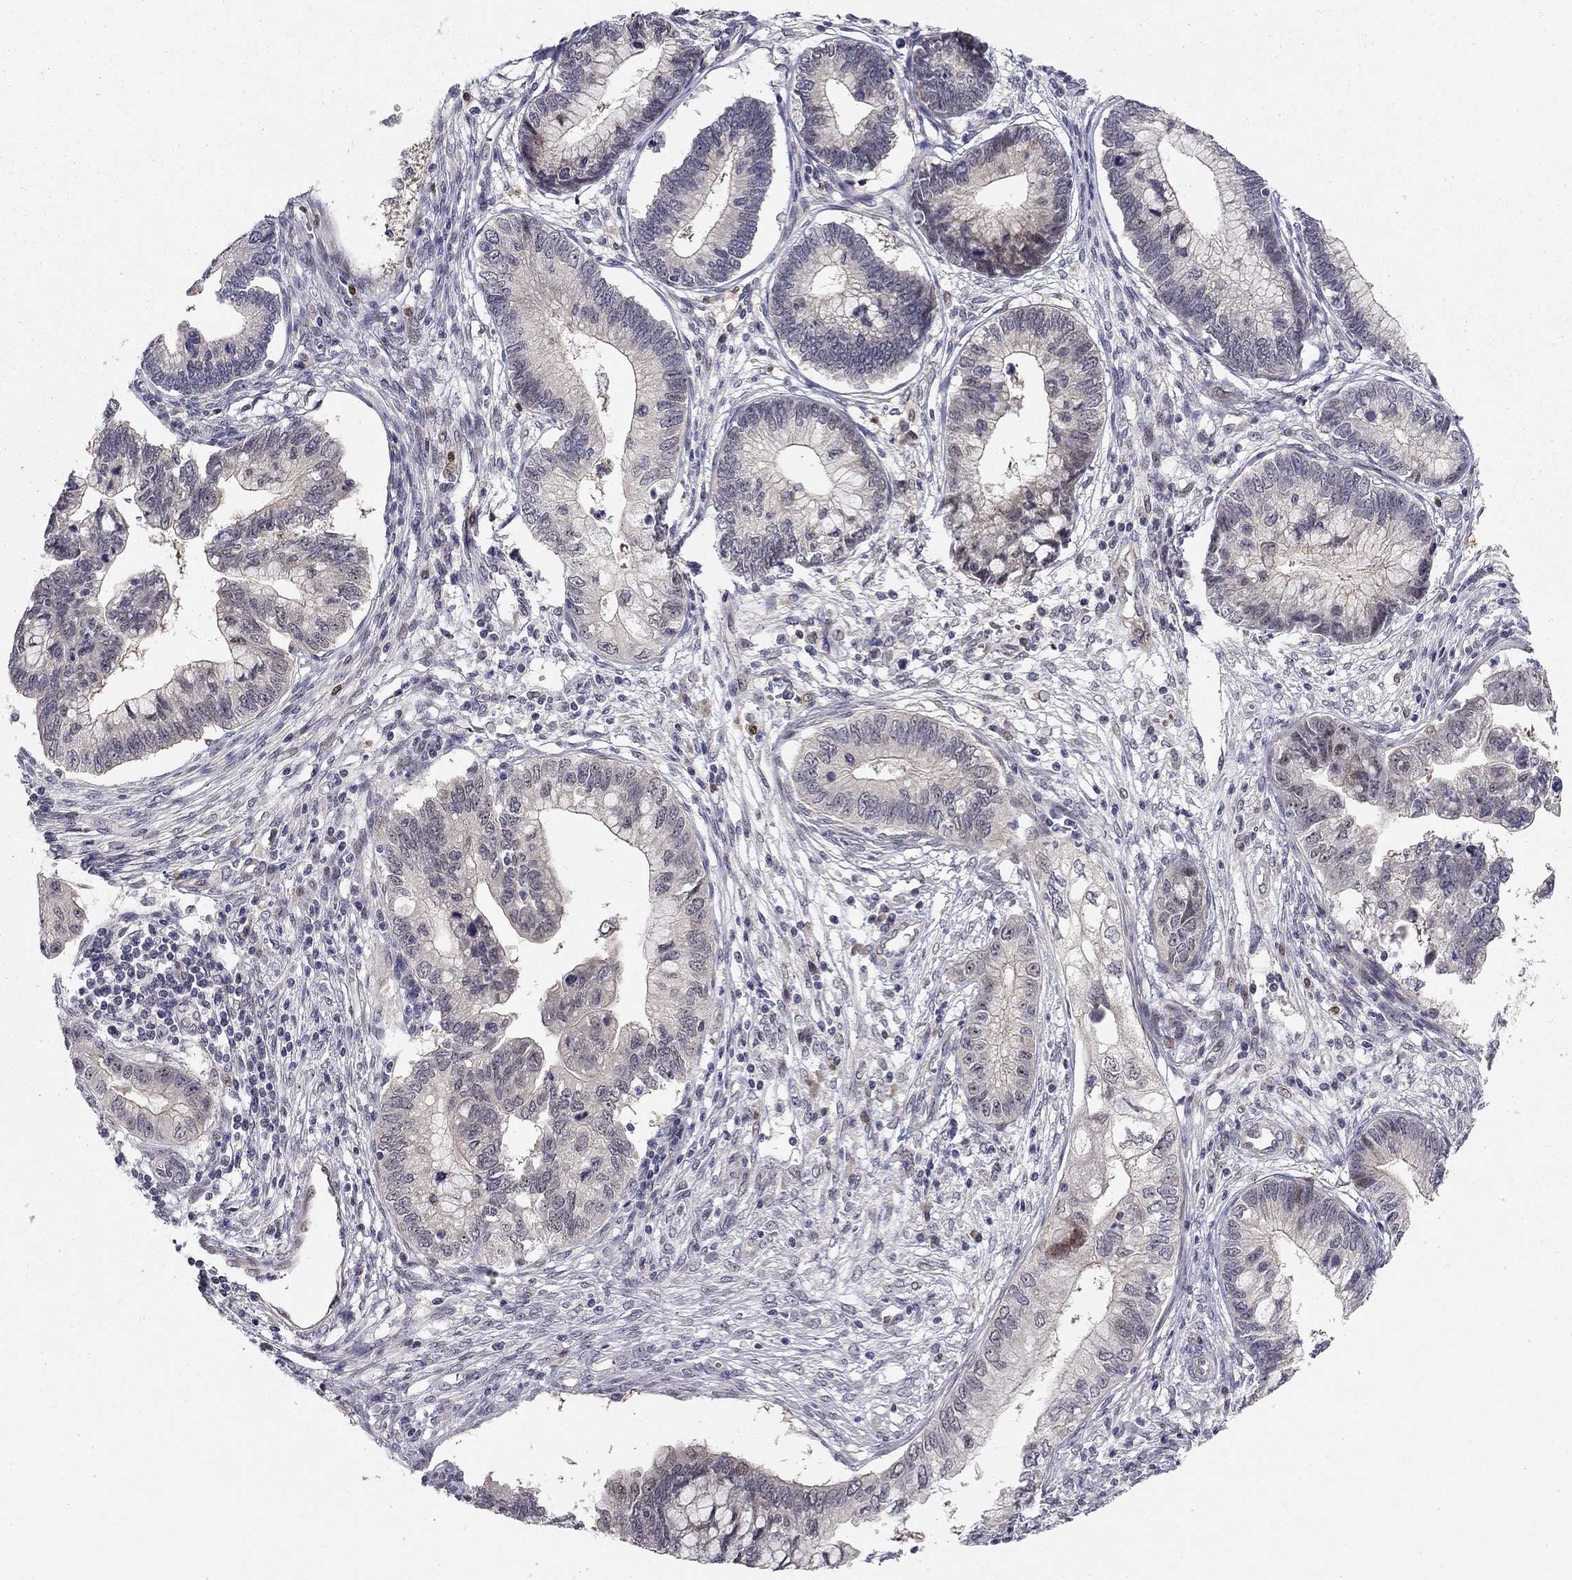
{"staining": {"intensity": "negative", "quantity": "none", "location": "none"}, "tissue": "cervical cancer", "cell_type": "Tumor cells", "image_type": "cancer", "snomed": [{"axis": "morphology", "description": "Adenocarcinoma, NOS"}, {"axis": "topography", "description": "Cervix"}], "caption": "The image shows no staining of tumor cells in adenocarcinoma (cervical).", "gene": "STXBP6", "patient": {"sex": "female", "age": 44}}